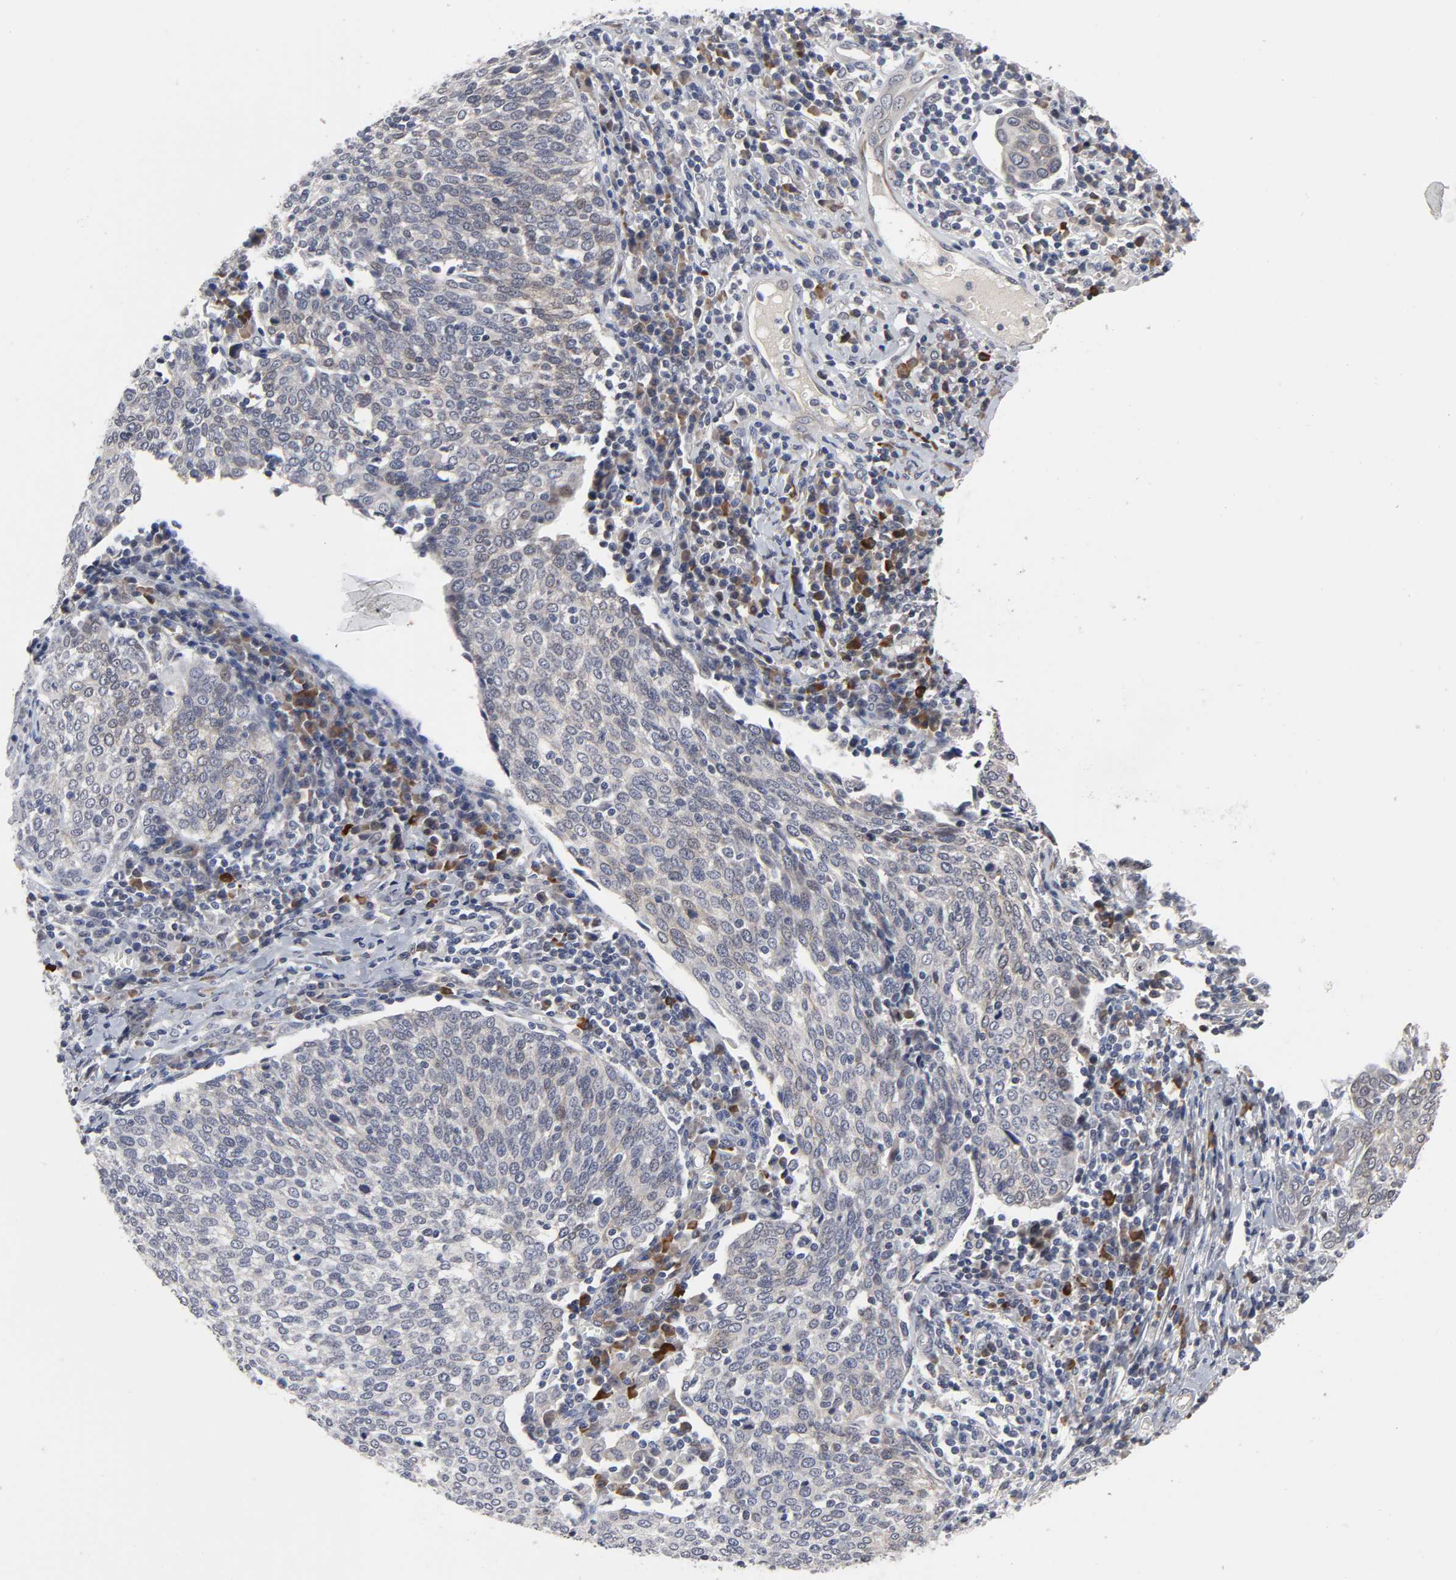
{"staining": {"intensity": "weak", "quantity": "25%-75%", "location": "cytoplasmic/membranous,nuclear"}, "tissue": "cervical cancer", "cell_type": "Tumor cells", "image_type": "cancer", "snomed": [{"axis": "morphology", "description": "Squamous cell carcinoma, NOS"}, {"axis": "topography", "description": "Cervix"}], "caption": "The histopathology image exhibits a brown stain indicating the presence of a protein in the cytoplasmic/membranous and nuclear of tumor cells in squamous cell carcinoma (cervical).", "gene": "HNF4A", "patient": {"sex": "female", "age": 40}}